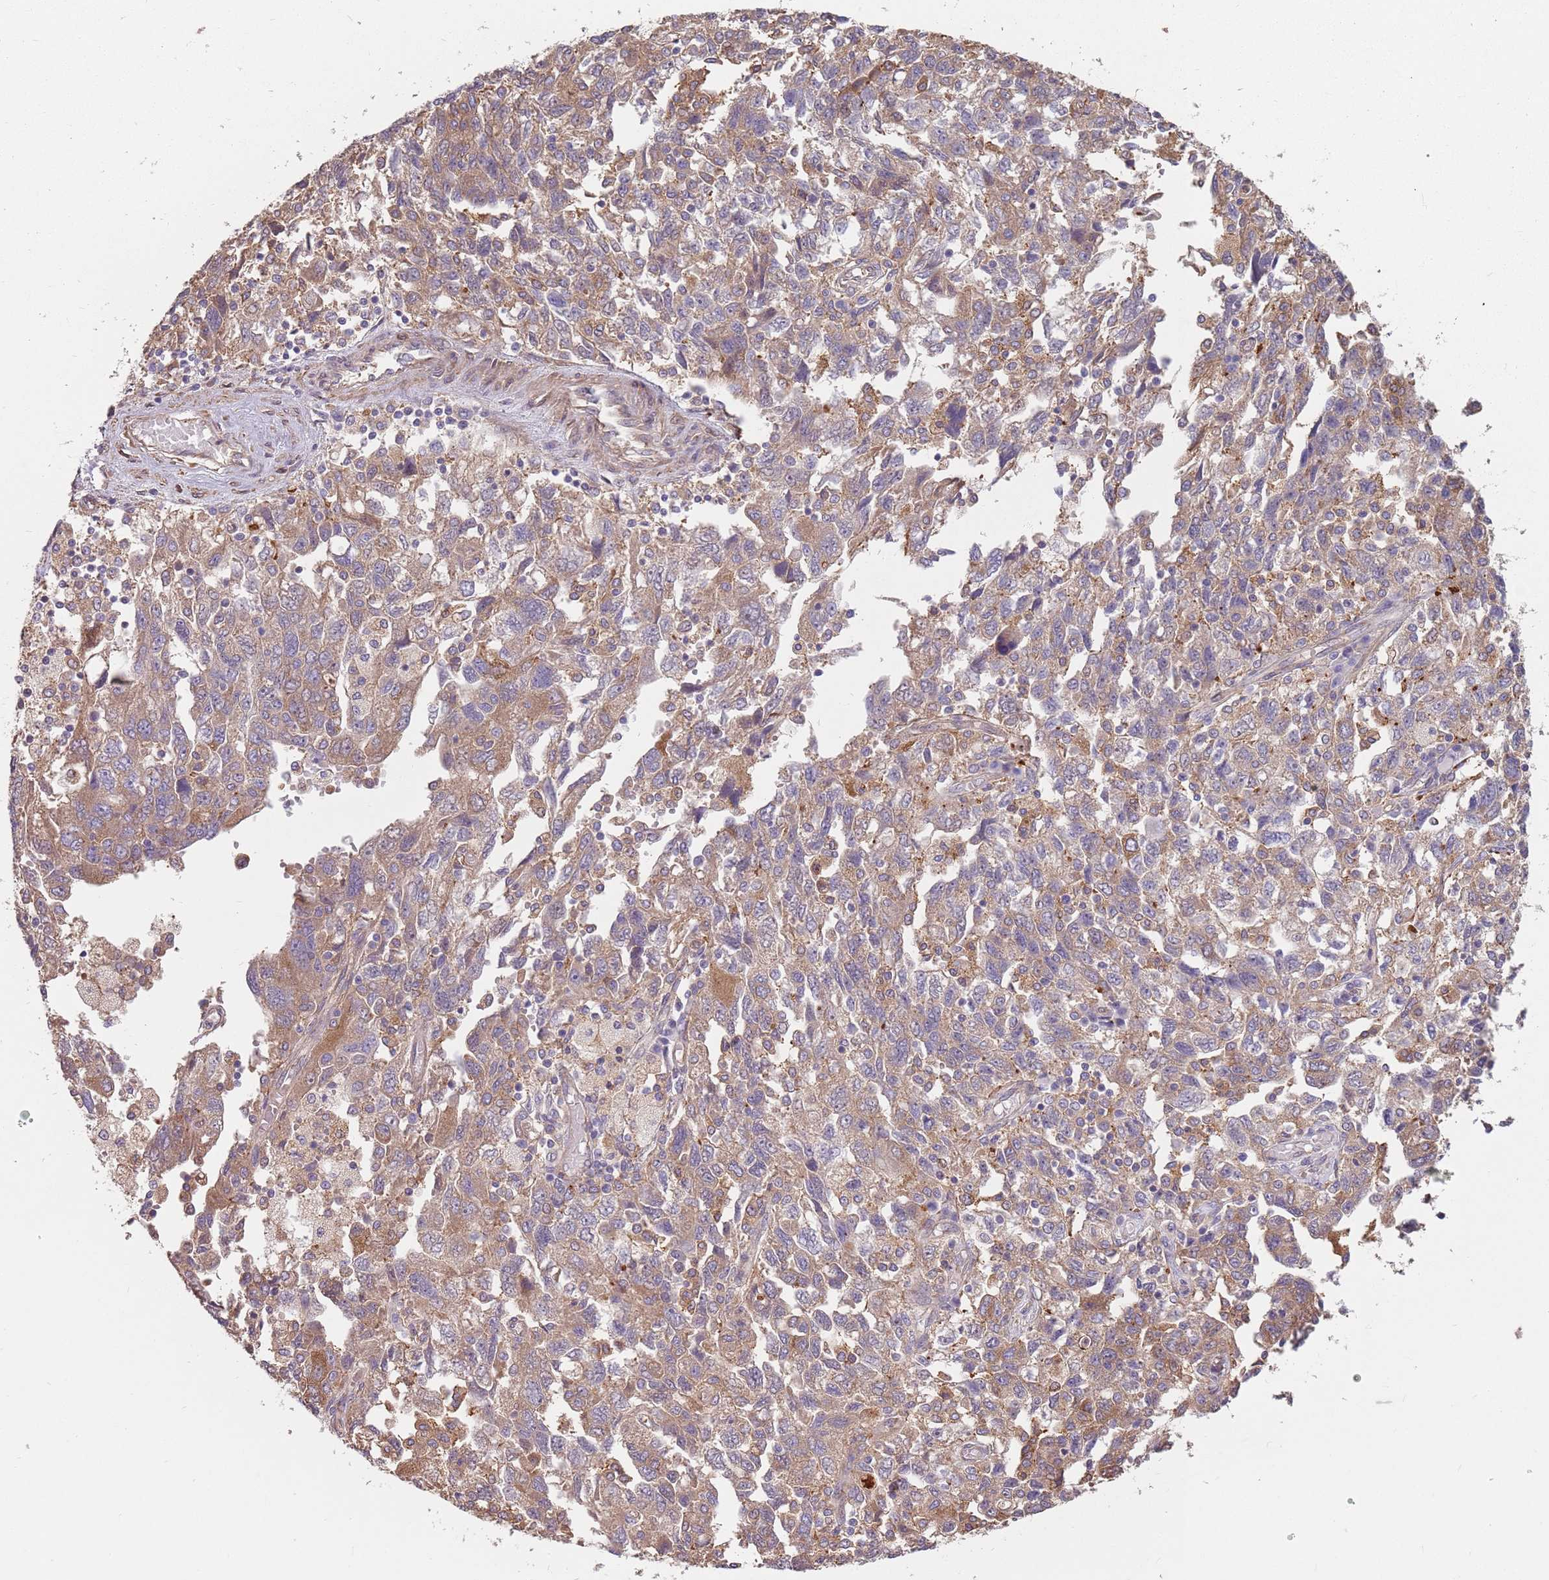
{"staining": {"intensity": "moderate", "quantity": "25%-75%", "location": "cytoplasmic/membranous"}, "tissue": "ovarian cancer", "cell_type": "Tumor cells", "image_type": "cancer", "snomed": [{"axis": "morphology", "description": "Carcinoma, NOS"}, {"axis": "morphology", "description": "Cystadenocarcinoma, serous, NOS"}, {"axis": "topography", "description": "Ovary"}], "caption": "This is an image of immunohistochemistry (IHC) staining of ovarian cancer (carcinoma), which shows moderate positivity in the cytoplasmic/membranous of tumor cells.", "gene": "SPDL1", "patient": {"sex": "female", "age": 69}}